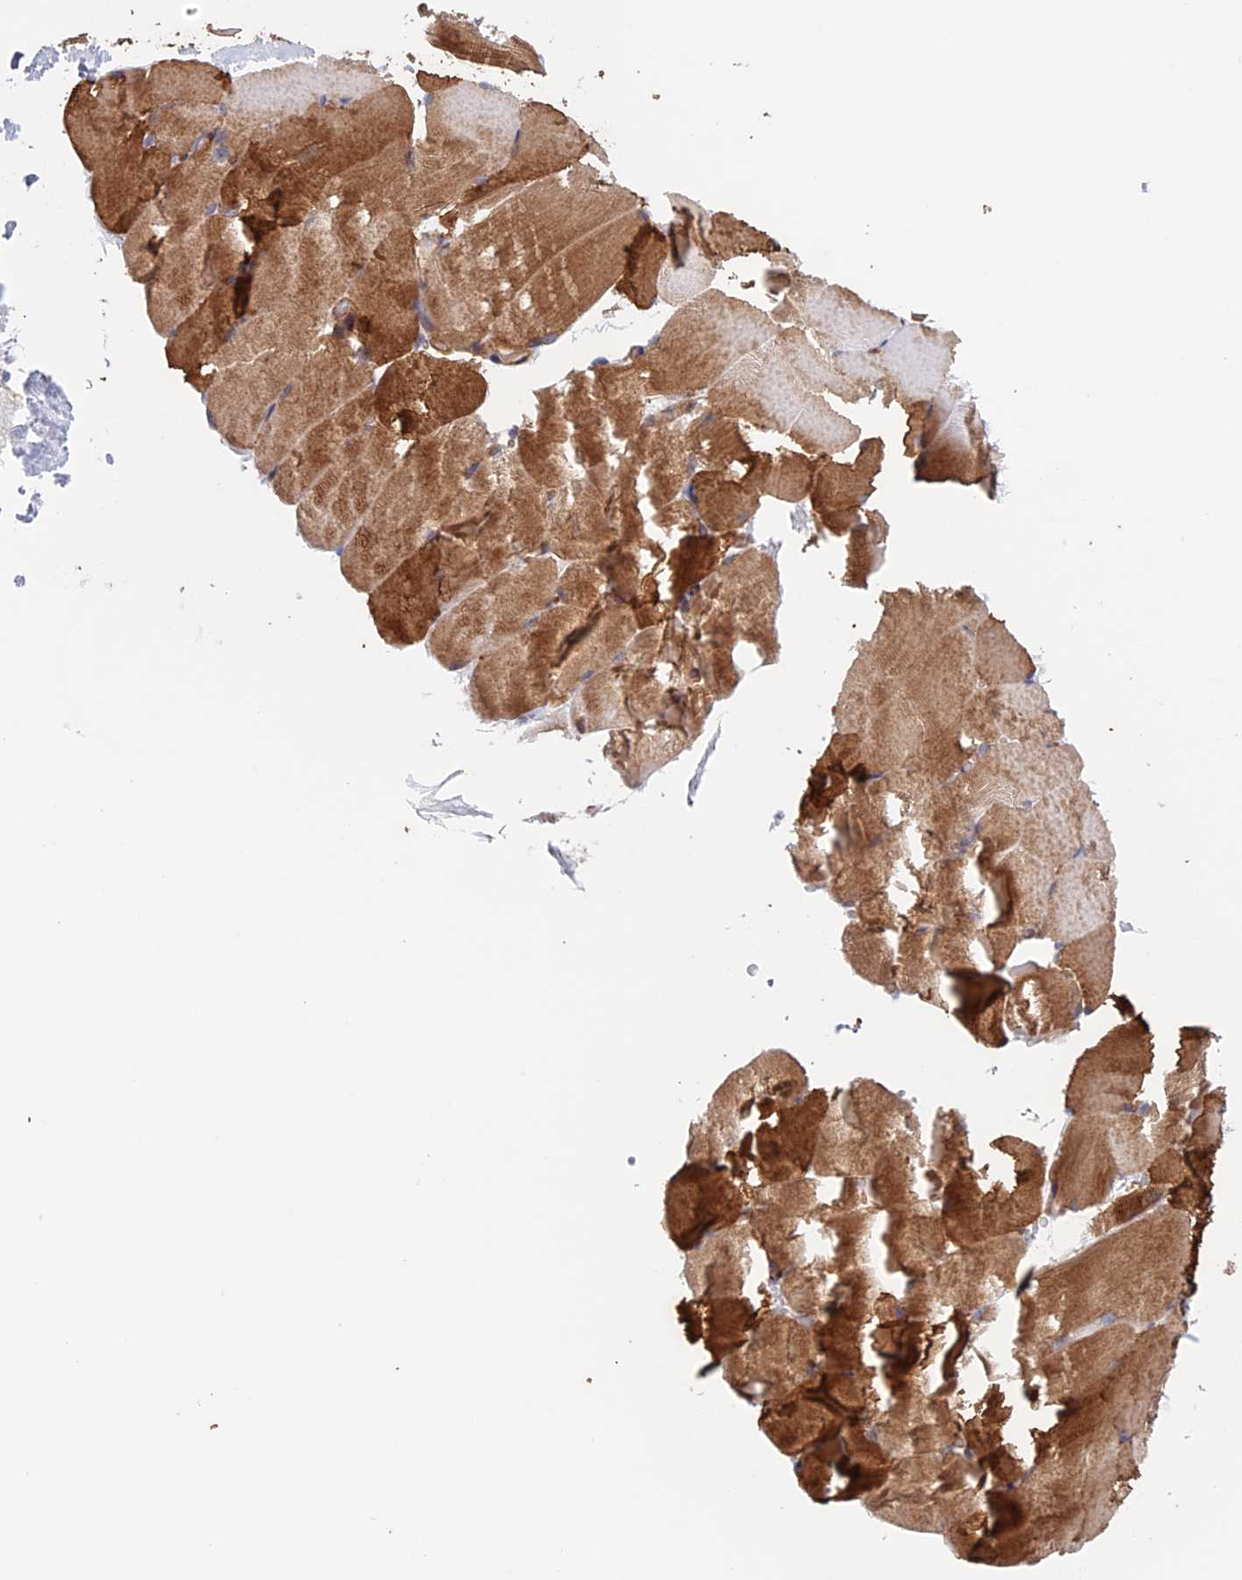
{"staining": {"intensity": "strong", "quantity": "25%-75%", "location": "cytoplasmic/membranous"}, "tissue": "skeletal muscle", "cell_type": "Myocytes", "image_type": "normal", "snomed": [{"axis": "morphology", "description": "Normal tissue, NOS"}, {"axis": "topography", "description": "Skeletal muscle"}, {"axis": "topography", "description": "Parathyroid gland"}], "caption": "Skeletal muscle stained with DAB immunohistochemistry reveals high levels of strong cytoplasmic/membranous staining in about 25%-75% of myocytes. (Brightfield microscopy of DAB IHC at high magnification).", "gene": "NUDT16L1", "patient": {"sex": "female", "age": 37}}